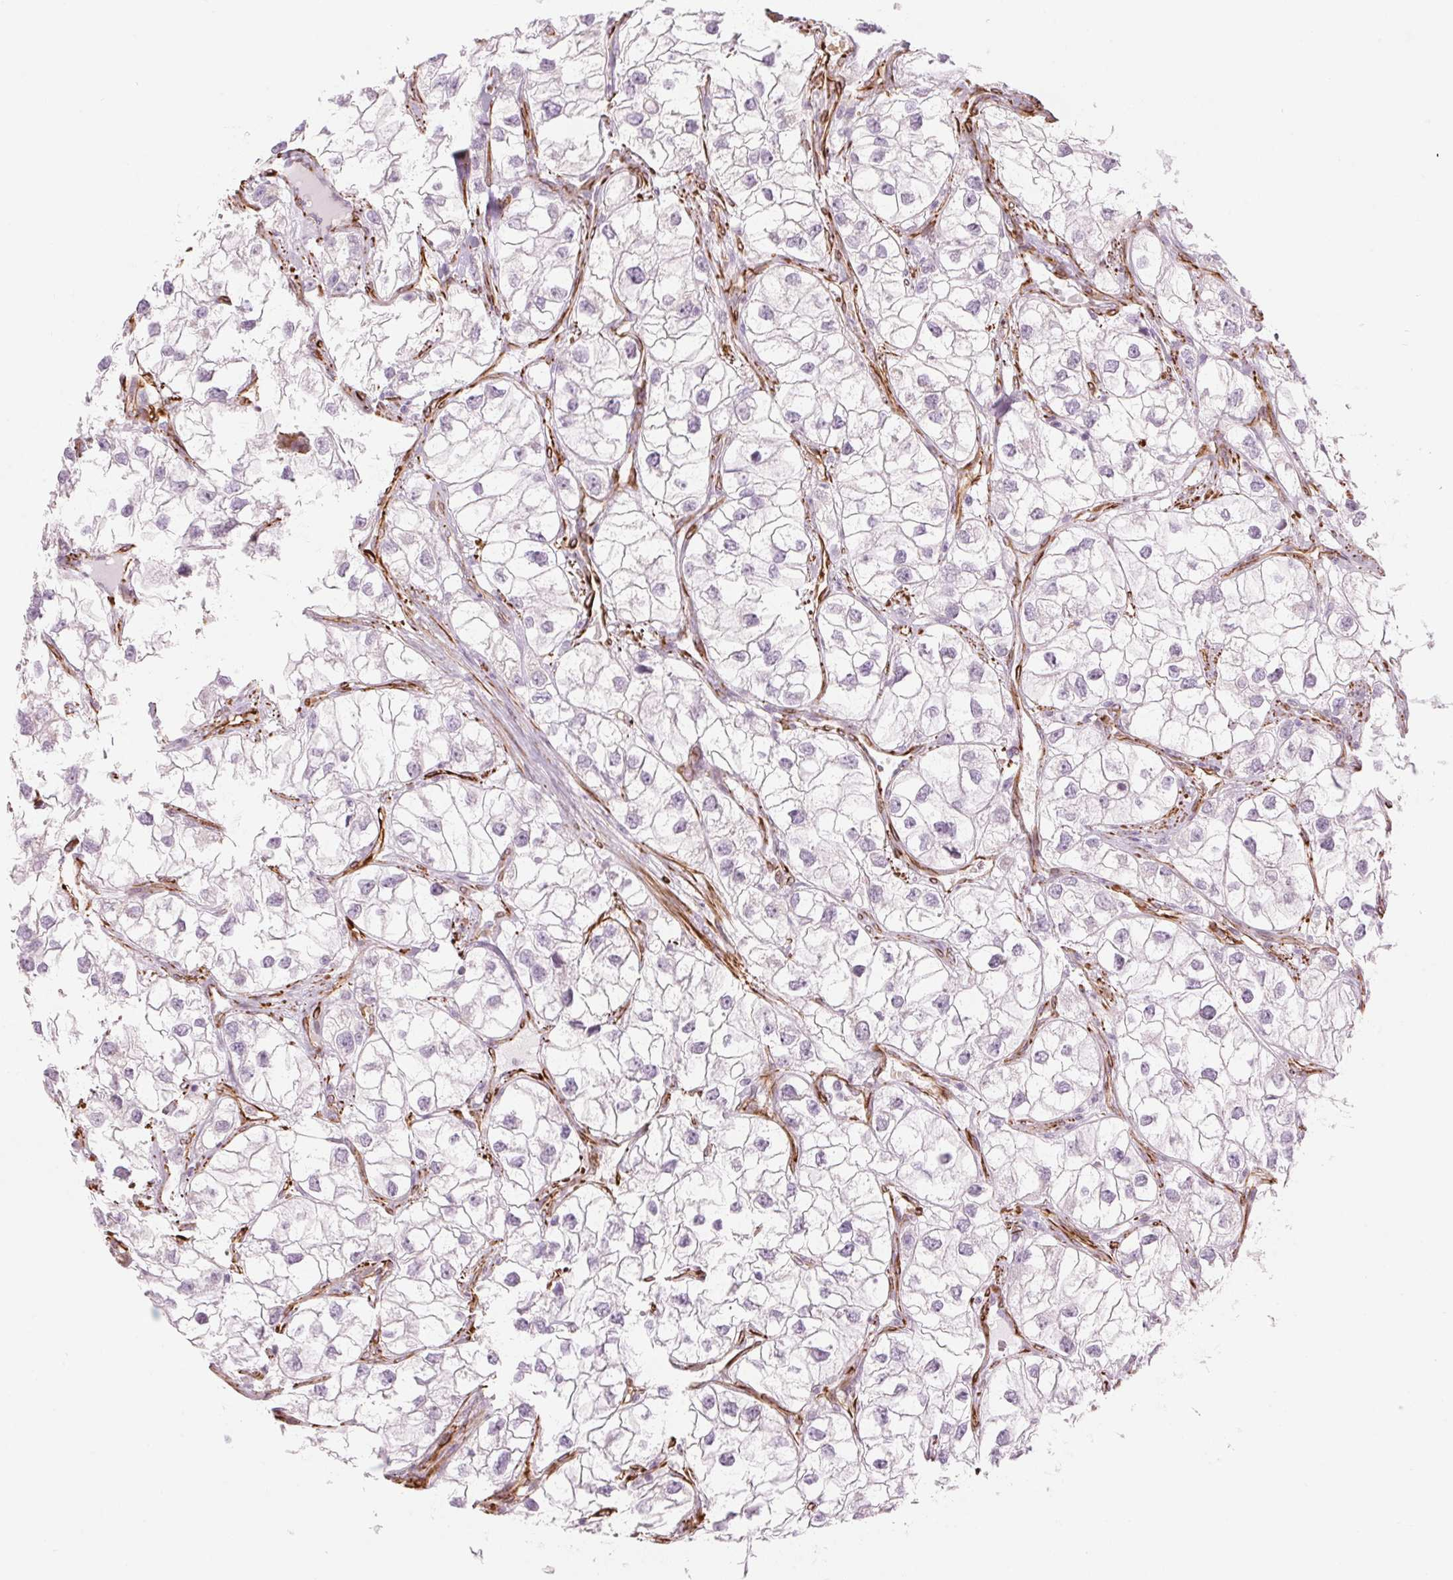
{"staining": {"intensity": "negative", "quantity": "none", "location": "none"}, "tissue": "renal cancer", "cell_type": "Tumor cells", "image_type": "cancer", "snomed": [{"axis": "morphology", "description": "Adenocarcinoma, NOS"}, {"axis": "topography", "description": "Kidney"}], "caption": "This is an immunohistochemistry image of adenocarcinoma (renal). There is no expression in tumor cells.", "gene": "CLPS", "patient": {"sex": "male", "age": 59}}